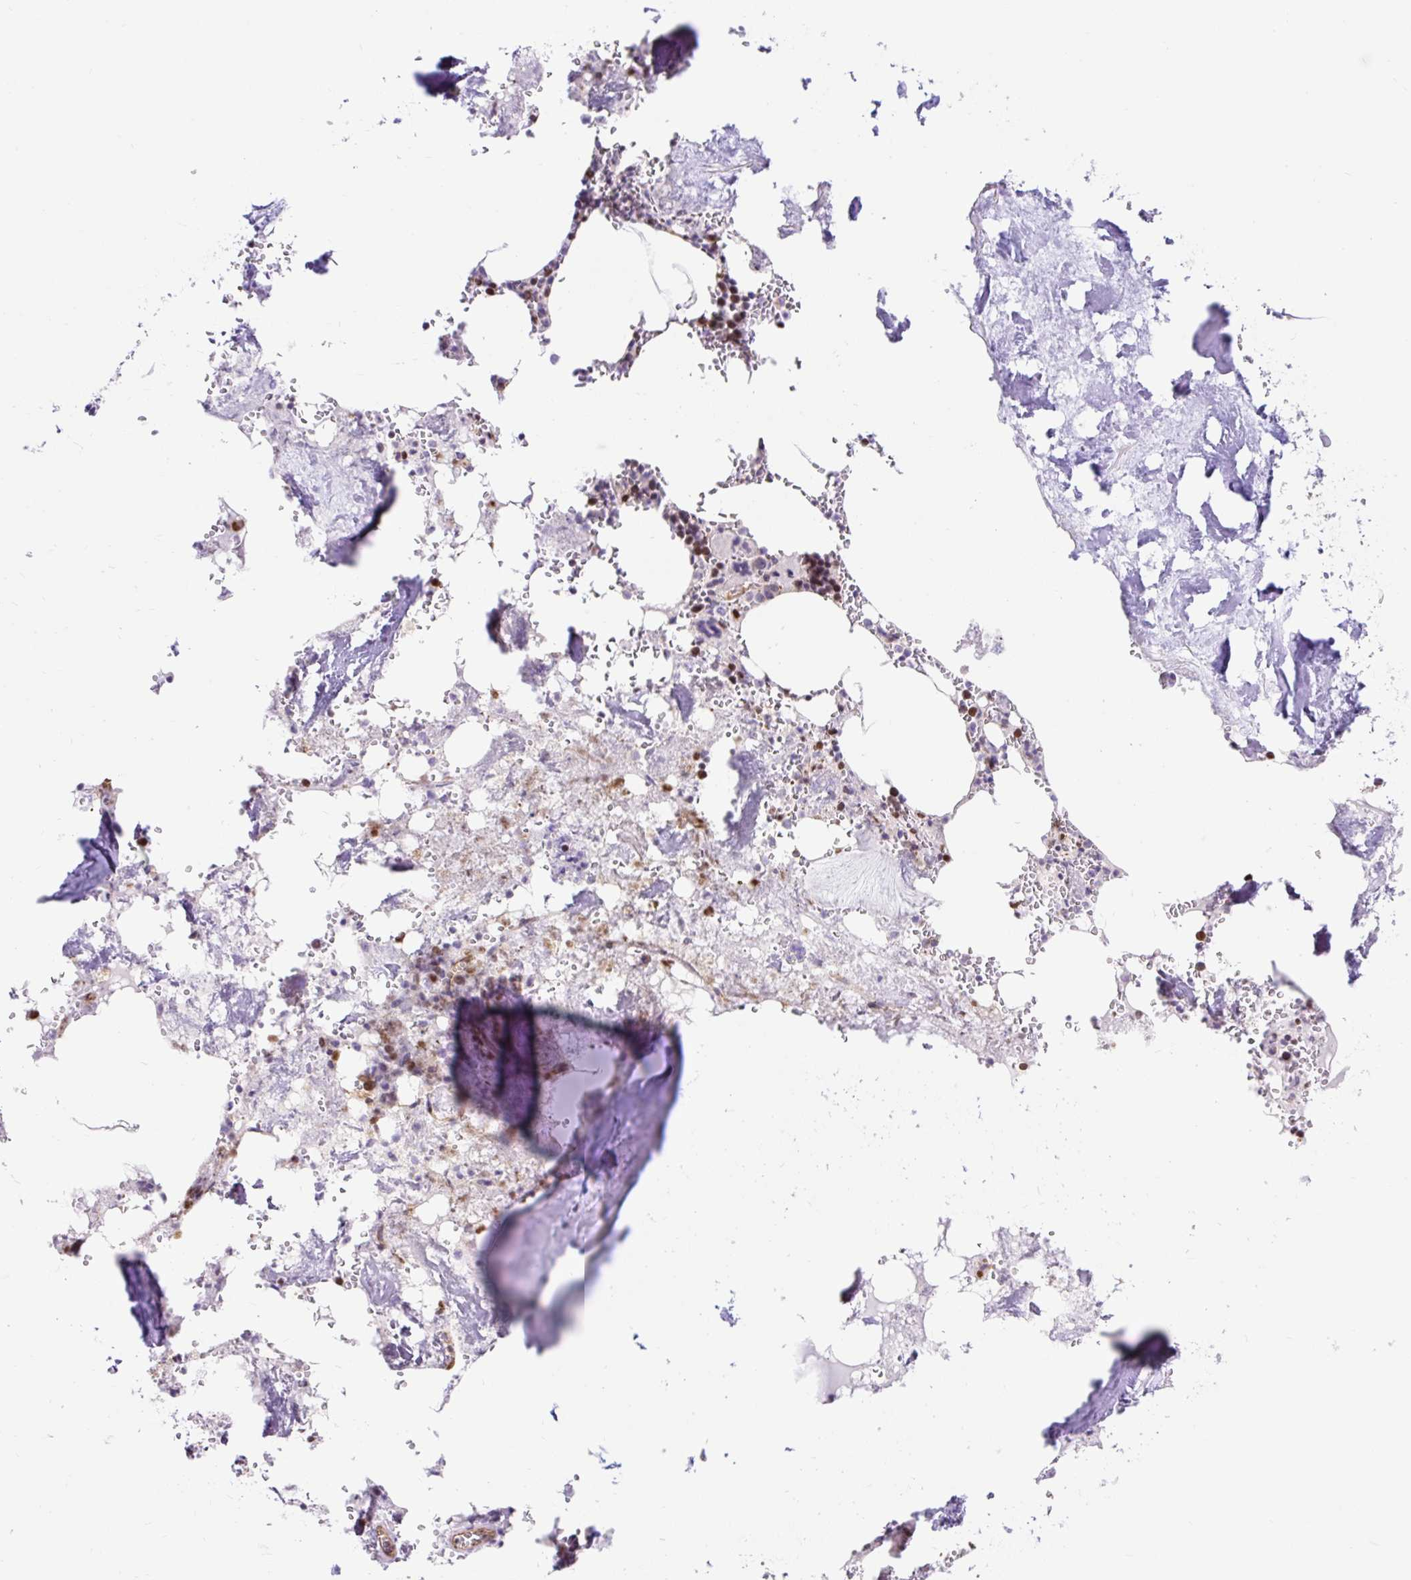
{"staining": {"intensity": "strong", "quantity": "<25%", "location": "cytoplasmic/membranous"}, "tissue": "bone marrow", "cell_type": "Hematopoietic cells", "image_type": "normal", "snomed": [{"axis": "morphology", "description": "Normal tissue, NOS"}, {"axis": "topography", "description": "Bone marrow"}], "caption": "Strong cytoplasmic/membranous protein expression is appreciated in about <25% of hematopoietic cells in bone marrow.", "gene": "HIP1R", "patient": {"sex": "male", "age": 54}}